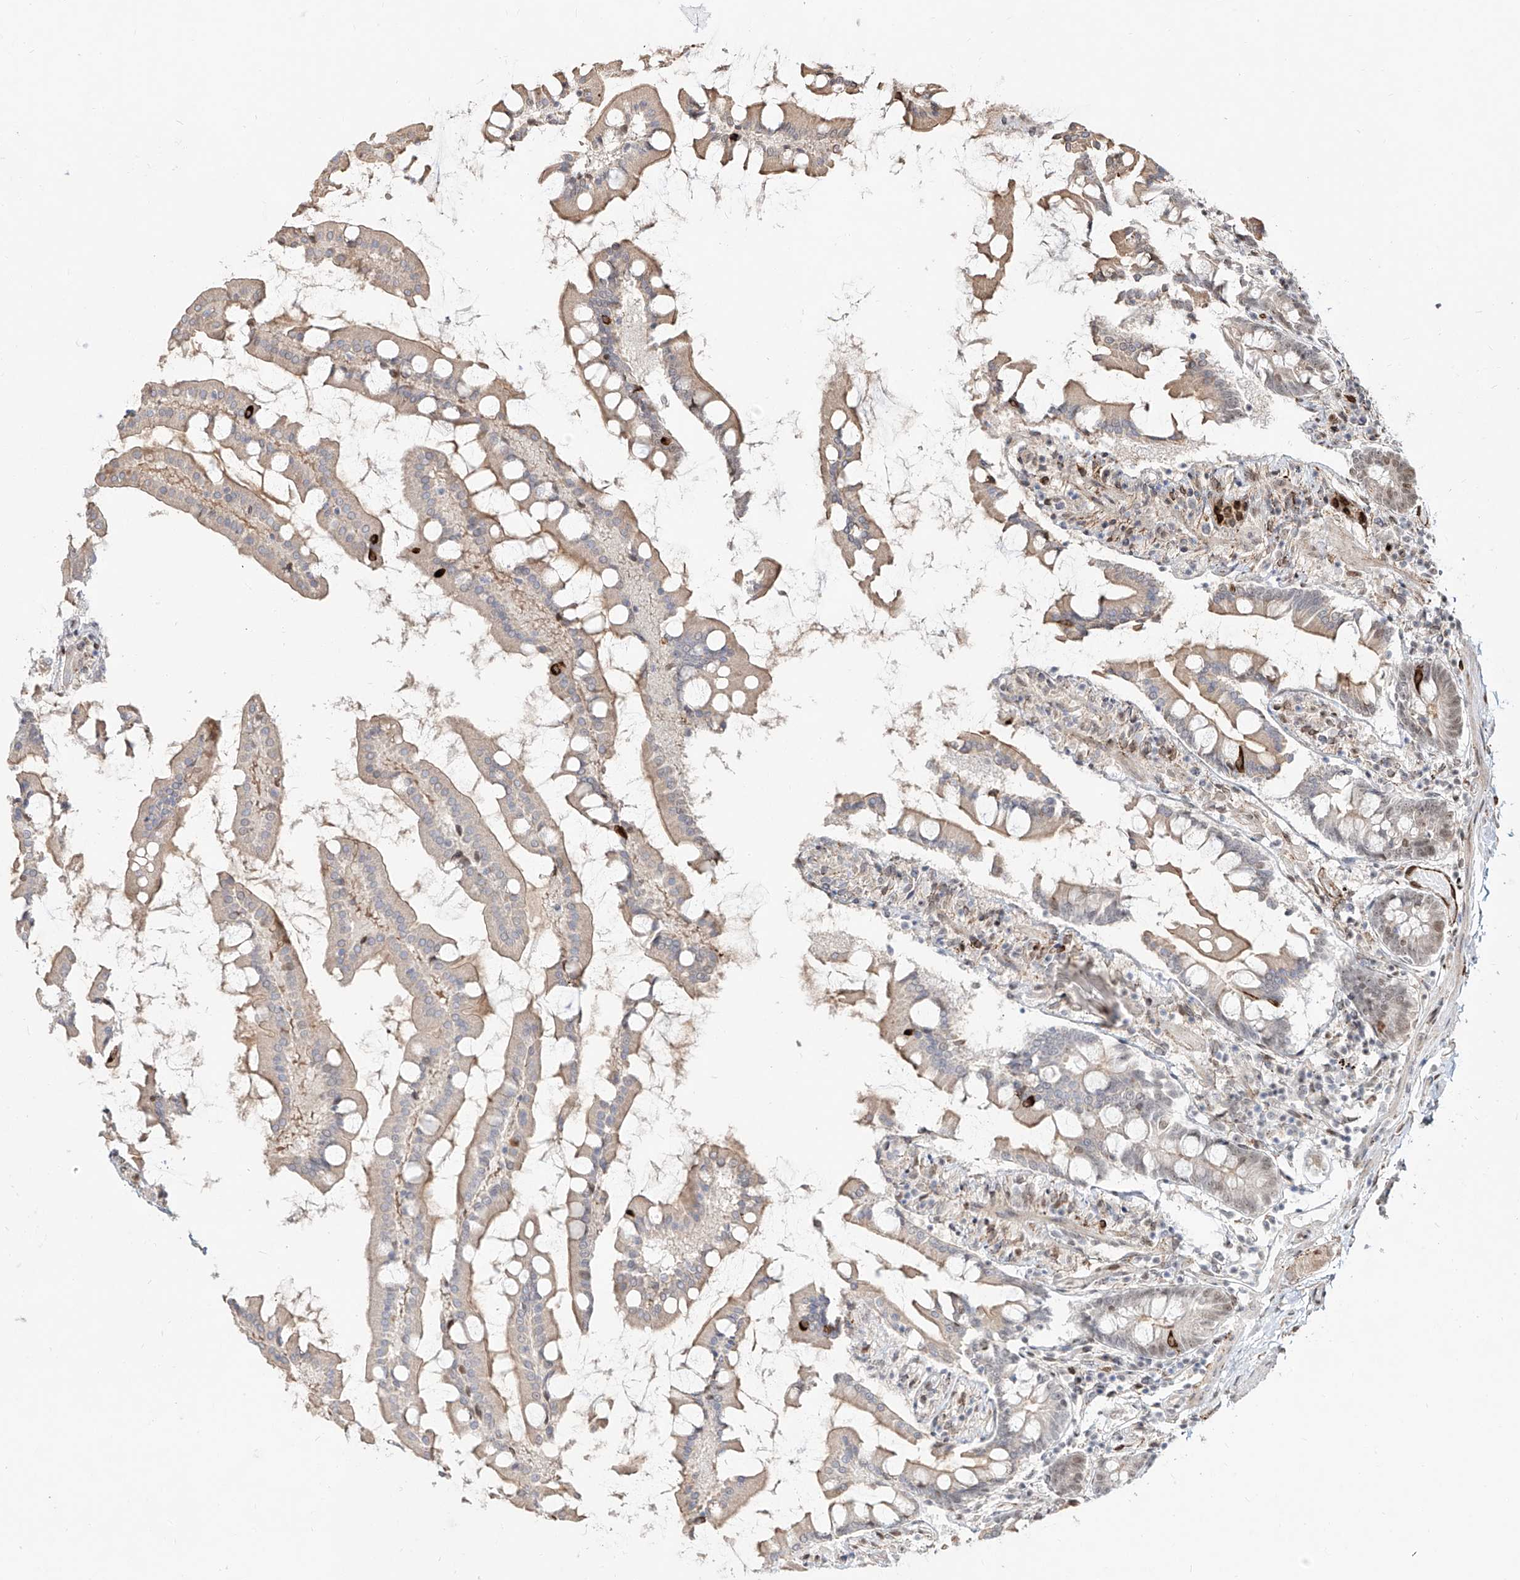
{"staining": {"intensity": "moderate", "quantity": "25%-75%", "location": "cytoplasmic/membranous,nuclear"}, "tissue": "small intestine", "cell_type": "Glandular cells", "image_type": "normal", "snomed": [{"axis": "morphology", "description": "Normal tissue, NOS"}, {"axis": "topography", "description": "Small intestine"}], "caption": "The histopathology image demonstrates immunohistochemical staining of normal small intestine. There is moderate cytoplasmic/membranous,nuclear expression is appreciated in approximately 25%-75% of glandular cells.", "gene": "ZNF710", "patient": {"sex": "male", "age": 41}}